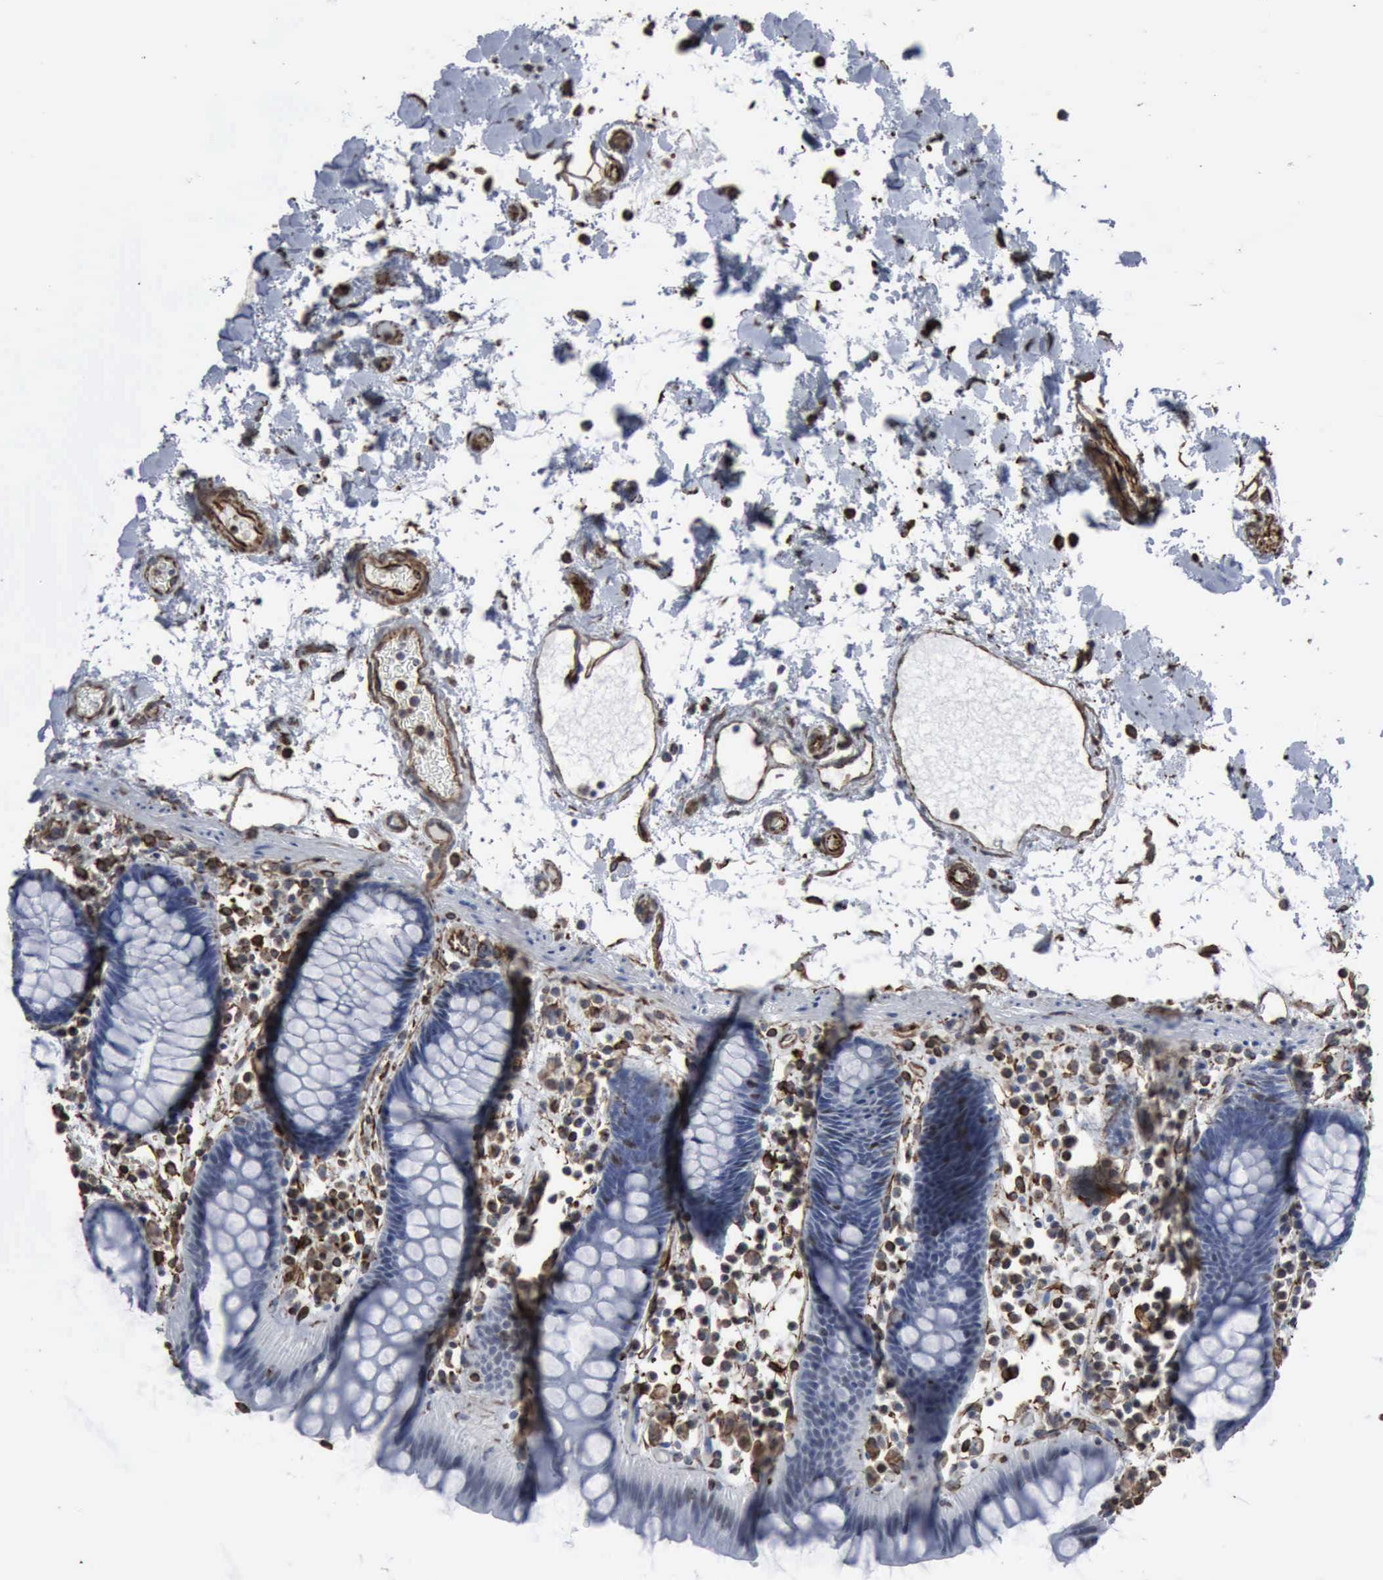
{"staining": {"intensity": "strong", "quantity": ">75%", "location": "cytoplasmic/membranous"}, "tissue": "colon", "cell_type": "Endothelial cells", "image_type": "normal", "snomed": [{"axis": "morphology", "description": "Normal tissue, NOS"}, {"axis": "topography", "description": "Colon"}], "caption": "Immunohistochemical staining of benign human colon reveals >75% levels of strong cytoplasmic/membranous protein positivity in approximately >75% of endothelial cells. Nuclei are stained in blue.", "gene": "CCNE1", "patient": {"sex": "female", "age": 78}}